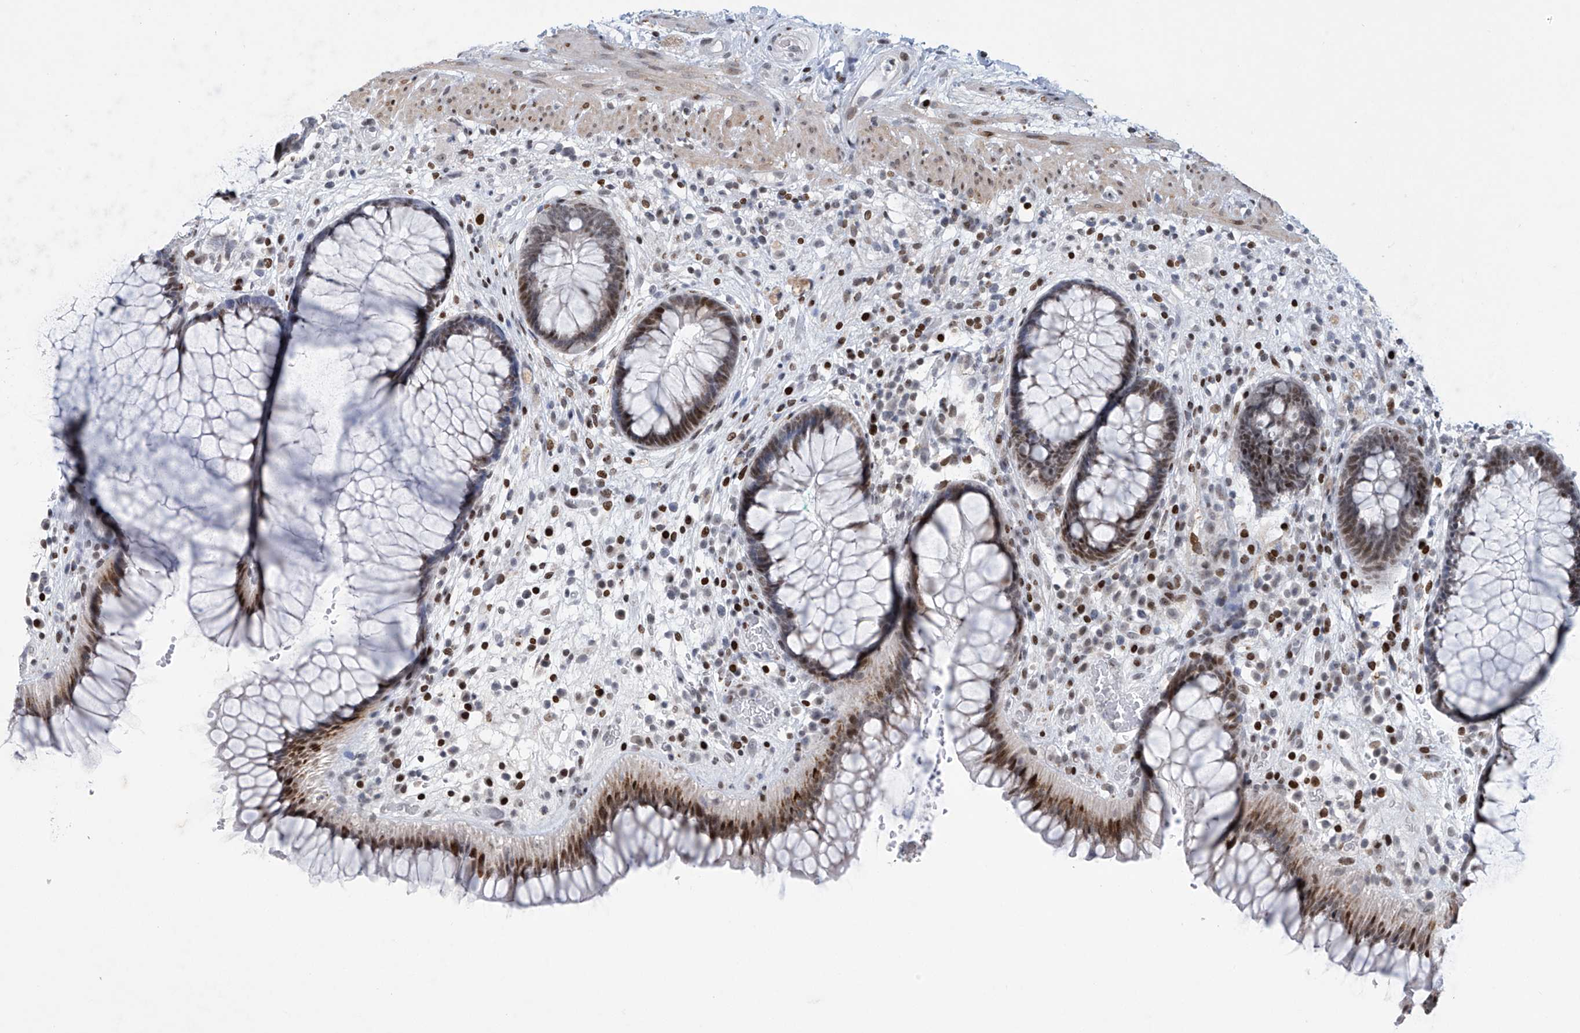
{"staining": {"intensity": "moderate", "quantity": ">75%", "location": "nuclear"}, "tissue": "rectum", "cell_type": "Glandular cells", "image_type": "normal", "snomed": [{"axis": "morphology", "description": "Normal tissue, NOS"}, {"axis": "topography", "description": "Rectum"}], "caption": "Protein analysis of benign rectum reveals moderate nuclear expression in approximately >75% of glandular cells.", "gene": "RFX7", "patient": {"sex": "male", "age": 51}}